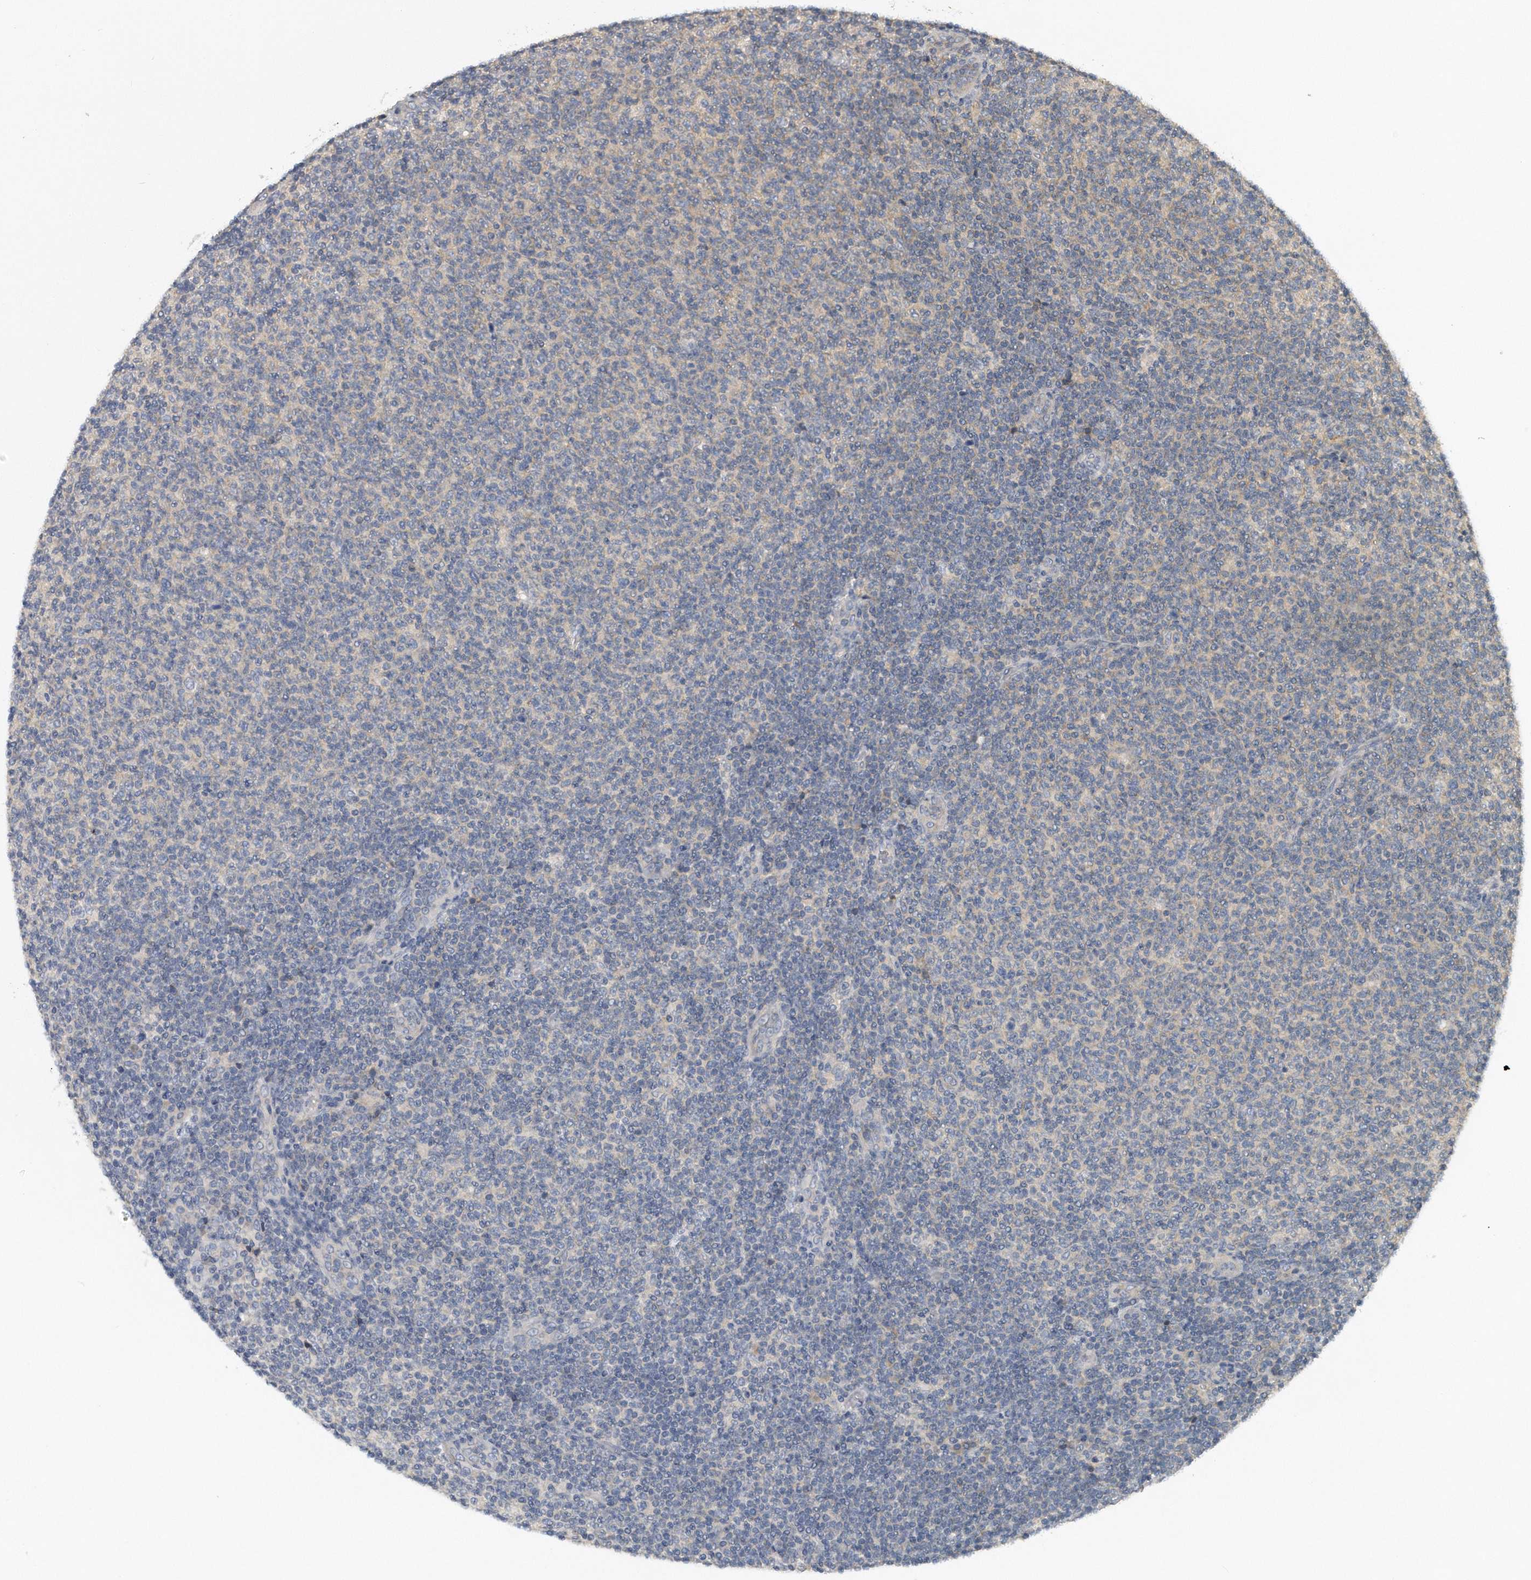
{"staining": {"intensity": "negative", "quantity": "none", "location": "none"}, "tissue": "lymphoma", "cell_type": "Tumor cells", "image_type": "cancer", "snomed": [{"axis": "morphology", "description": "Malignant lymphoma, non-Hodgkin's type, Low grade"}, {"axis": "topography", "description": "Lymph node"}], "caption": "The histopathology image demonstrates no staining of tumor cells in malignant lymphoma, non-Hodgkin's type (low-grade). Nuclei are stained in blue.", "gene": "EIF3I", "patient": {"sex": "male", "age": 66}}